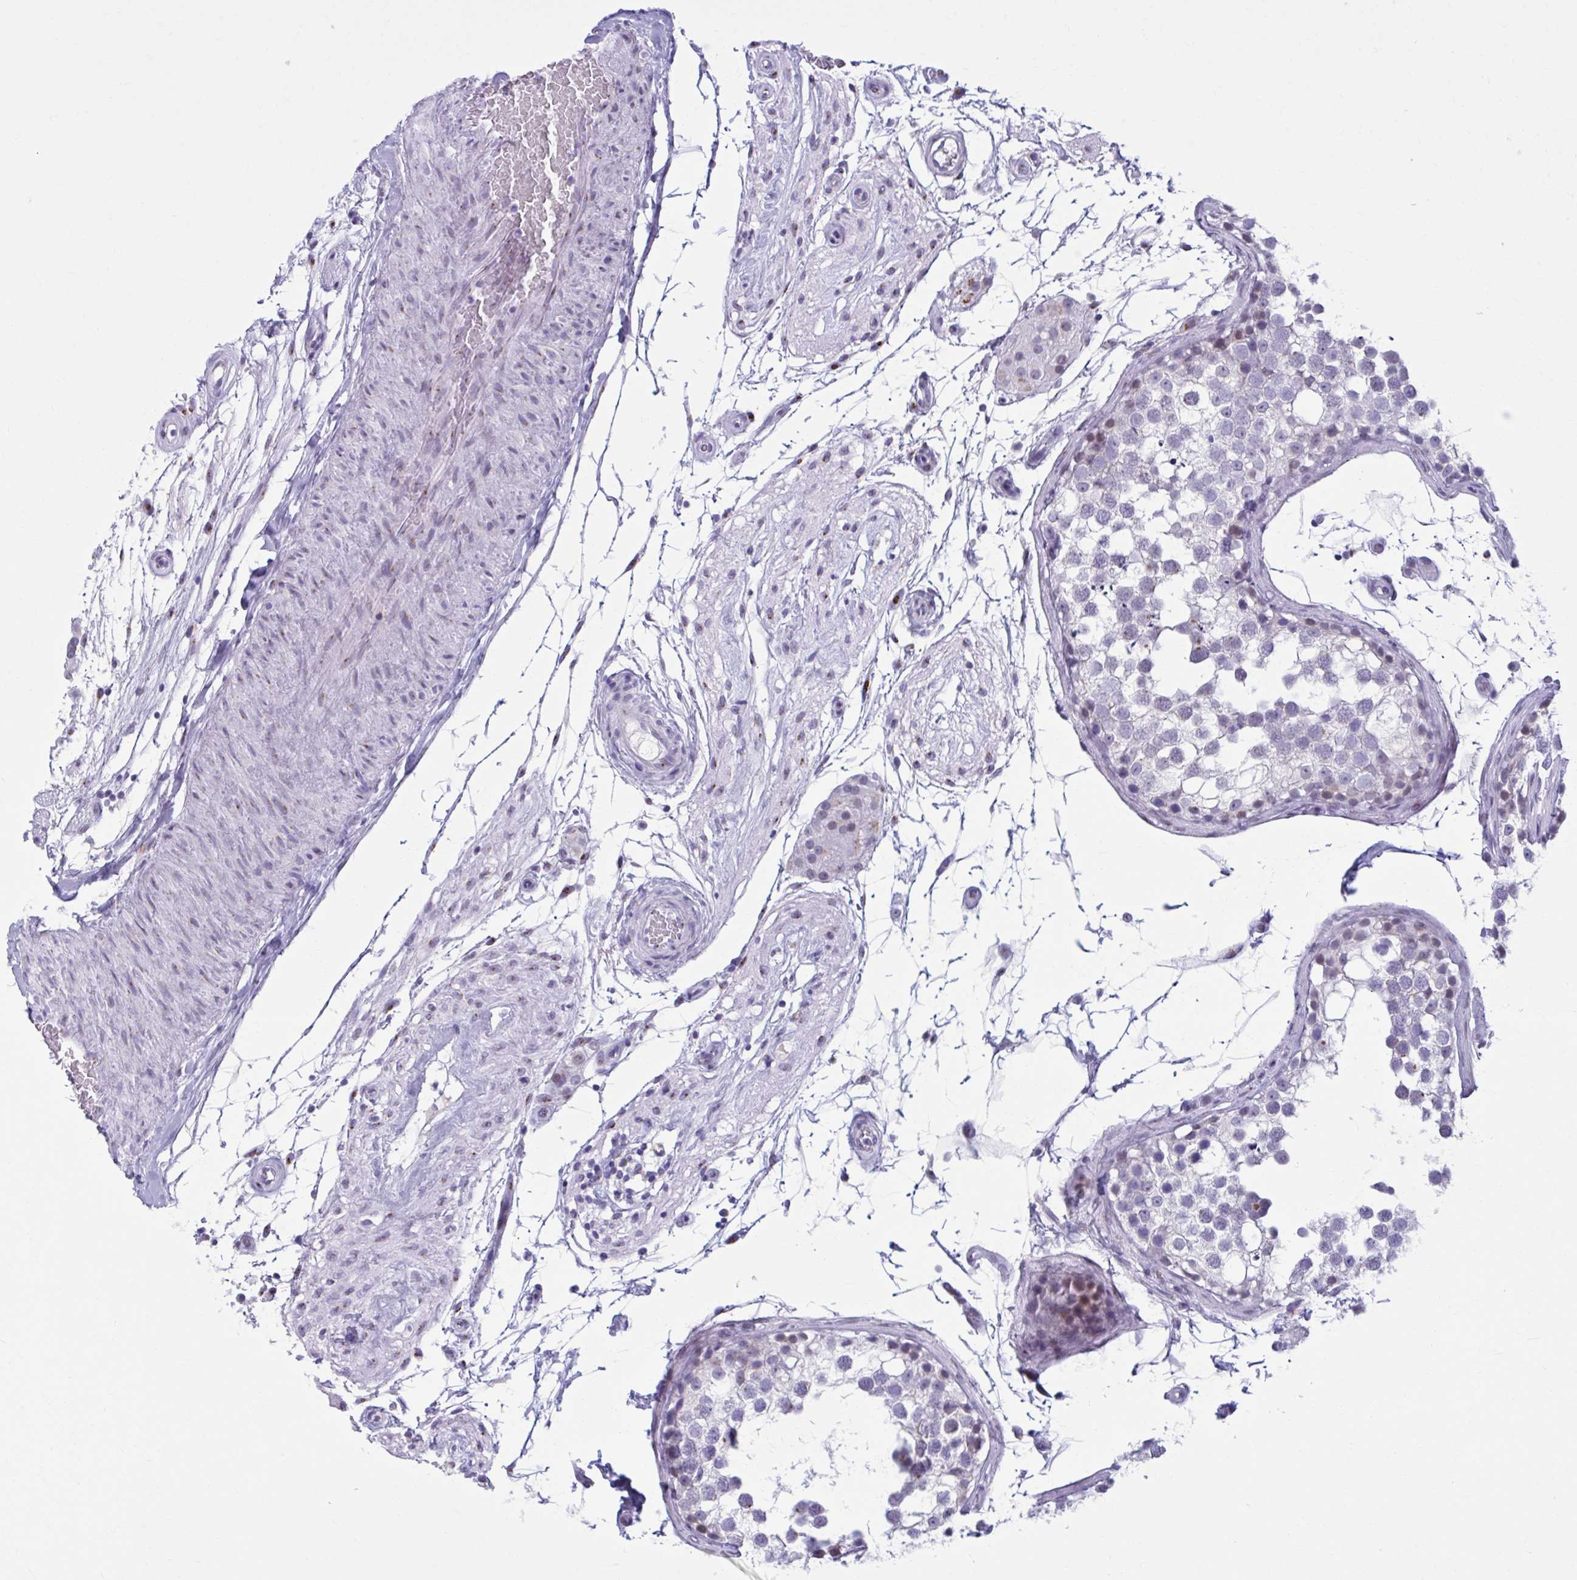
{"staining": {"intensity": "moderate", "quantity": "<25%", "location": "cytoplasmic/membranous,nuclear"}, "tissue": "testis", "cell_type": "Cells in seminiferous ducts", "image_type": "normal", "snomed": [{"axis": "morphology", "description": "Normal tissue, NOS"}, {"axis": "morphology", "description": "Seminoma, NOS"}, {"axis": "topography", "description": "Testis"}], "caption": "Unremarkable testis displays moderate cytoplasmic/membranous,nuclear expression in approximately <25% of cells in seminiferous ducts.", "gene": "ZNF682", "patient": {"sex": "male", "age": 65}}